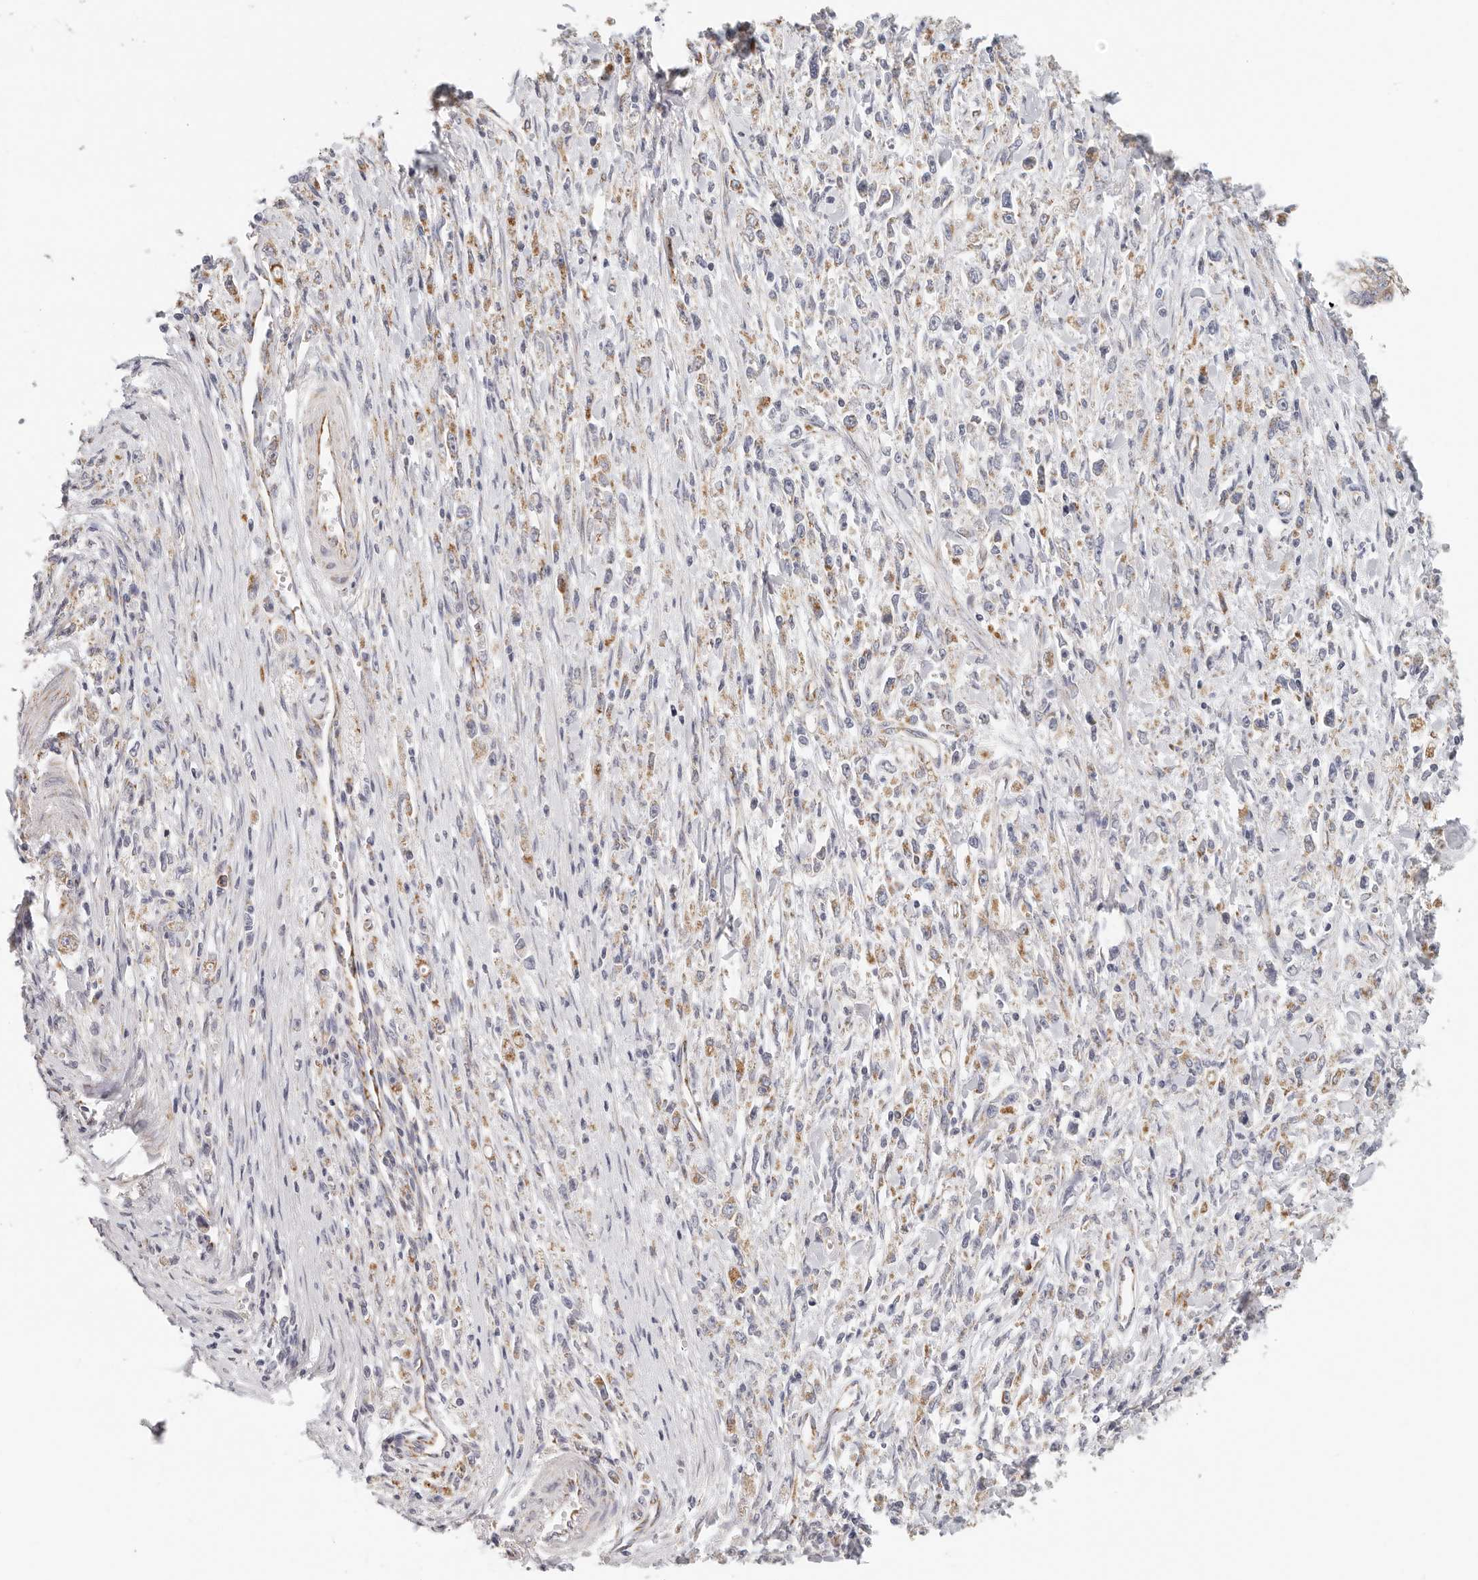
{"staining": {"intensity": "weak", "quantity": "25%-75%", "location": "cytoplasmic/membranous"}, "tissue": "stomach cancer", "cell_type": "Tumor cells", "image_type": "cancer", "snomed": [{"axis": "morphology", "description": "Adenocarcinoma, NOS"}, {"axis": "topography", "description": "Stomach"}], "caption": "Protein expression analysis of human adenocarcinoma (stomach) reveals weak cytoplasmic/membranous expression in approximately 25%-75% of tumor cells.", "gene": "AFDN", "patient": {"sex": "female", "age": 59}}